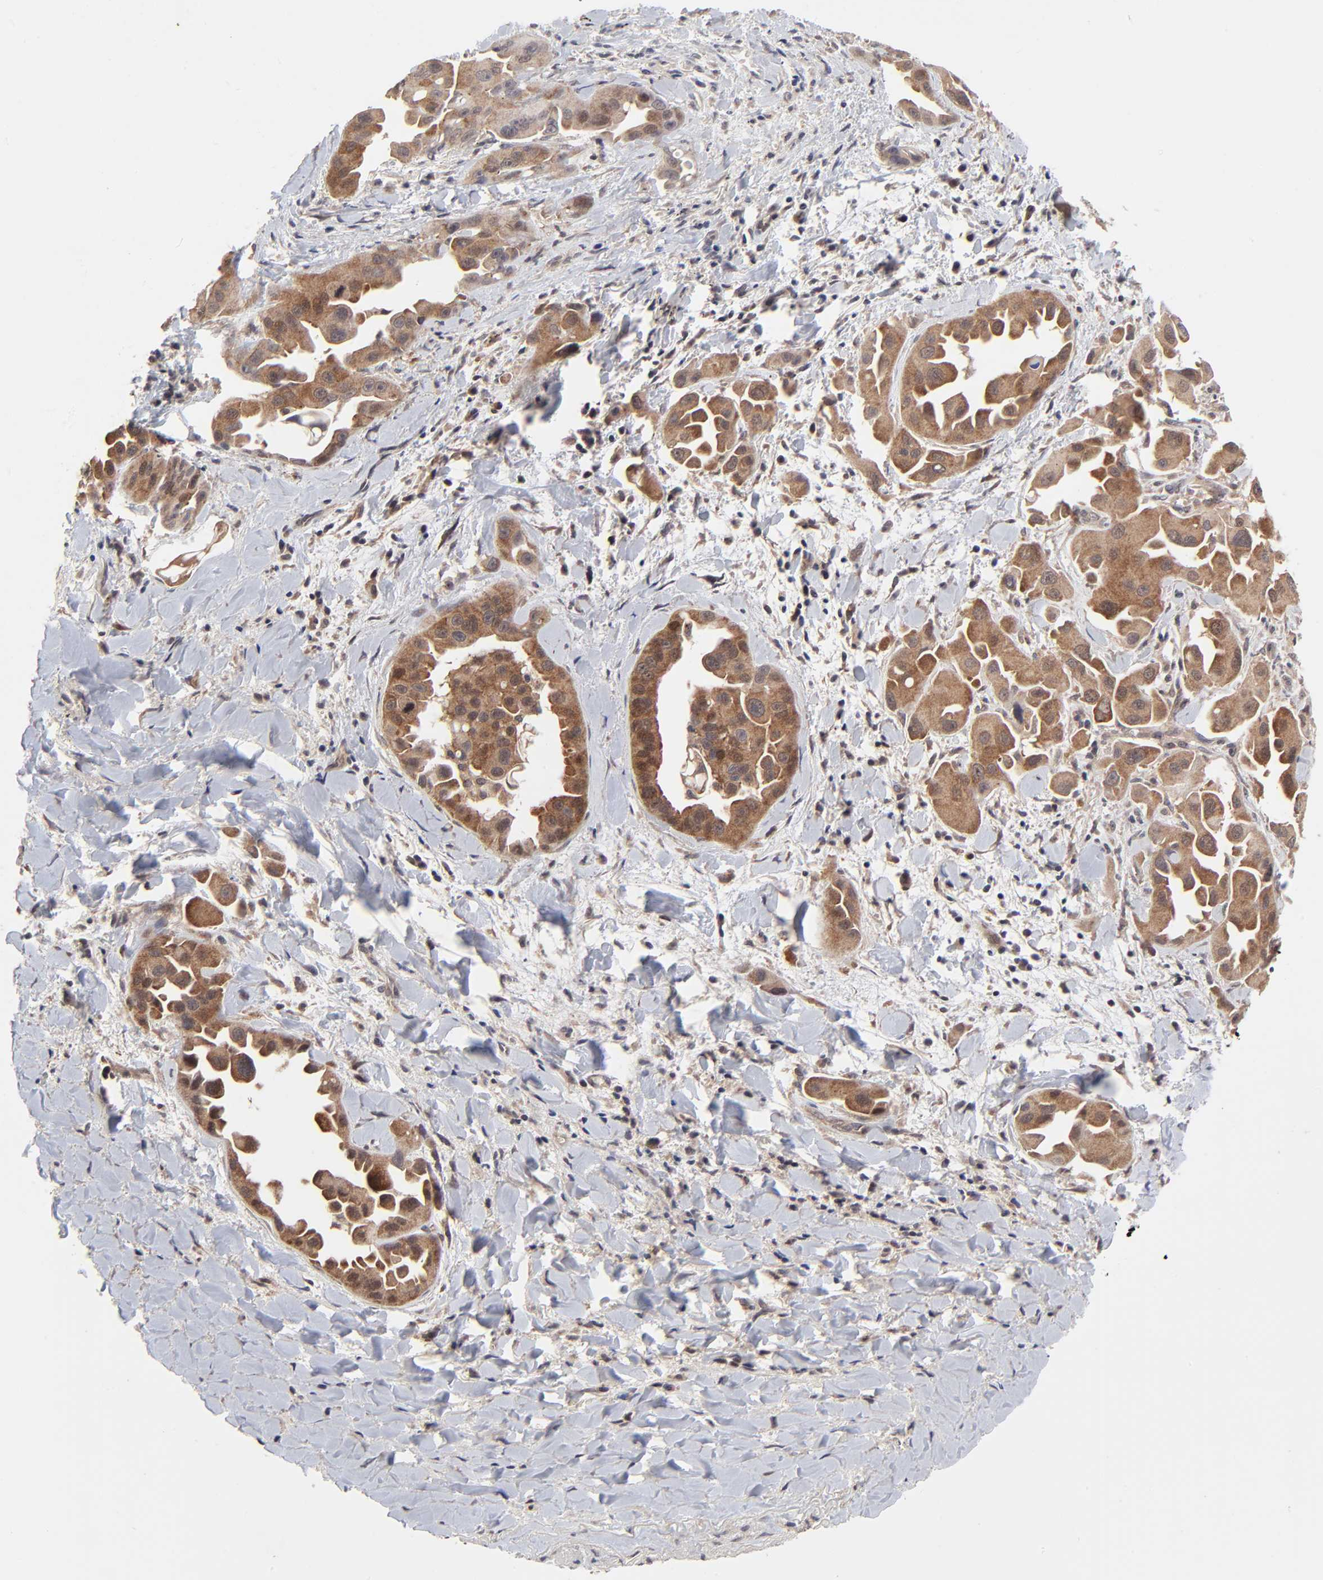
{"staining": {"intensity": "strong", "quantity": ">75%", "location": "cytoplasmic/membranous"}, "tissue": "lung cancer", "cell_type": "Tumor cells", "image_type": "cancer", "snomed": [{"axis": "morphology", "description": "Normal tissue, NOS"}, {"axis": "morphology", "description": "Adenocarcinoma, NOS"}, {"axis": "topography", "description": "Bronchus"}], "caption": "The micrograph shows staining of lung cancer (adenocarcinoma), revealing strong cytoplasmic/membranous protein expression (brown color) within tumor cells.", "gene": "FRMD8", "patient": {"sex": "male", "age": 68}}